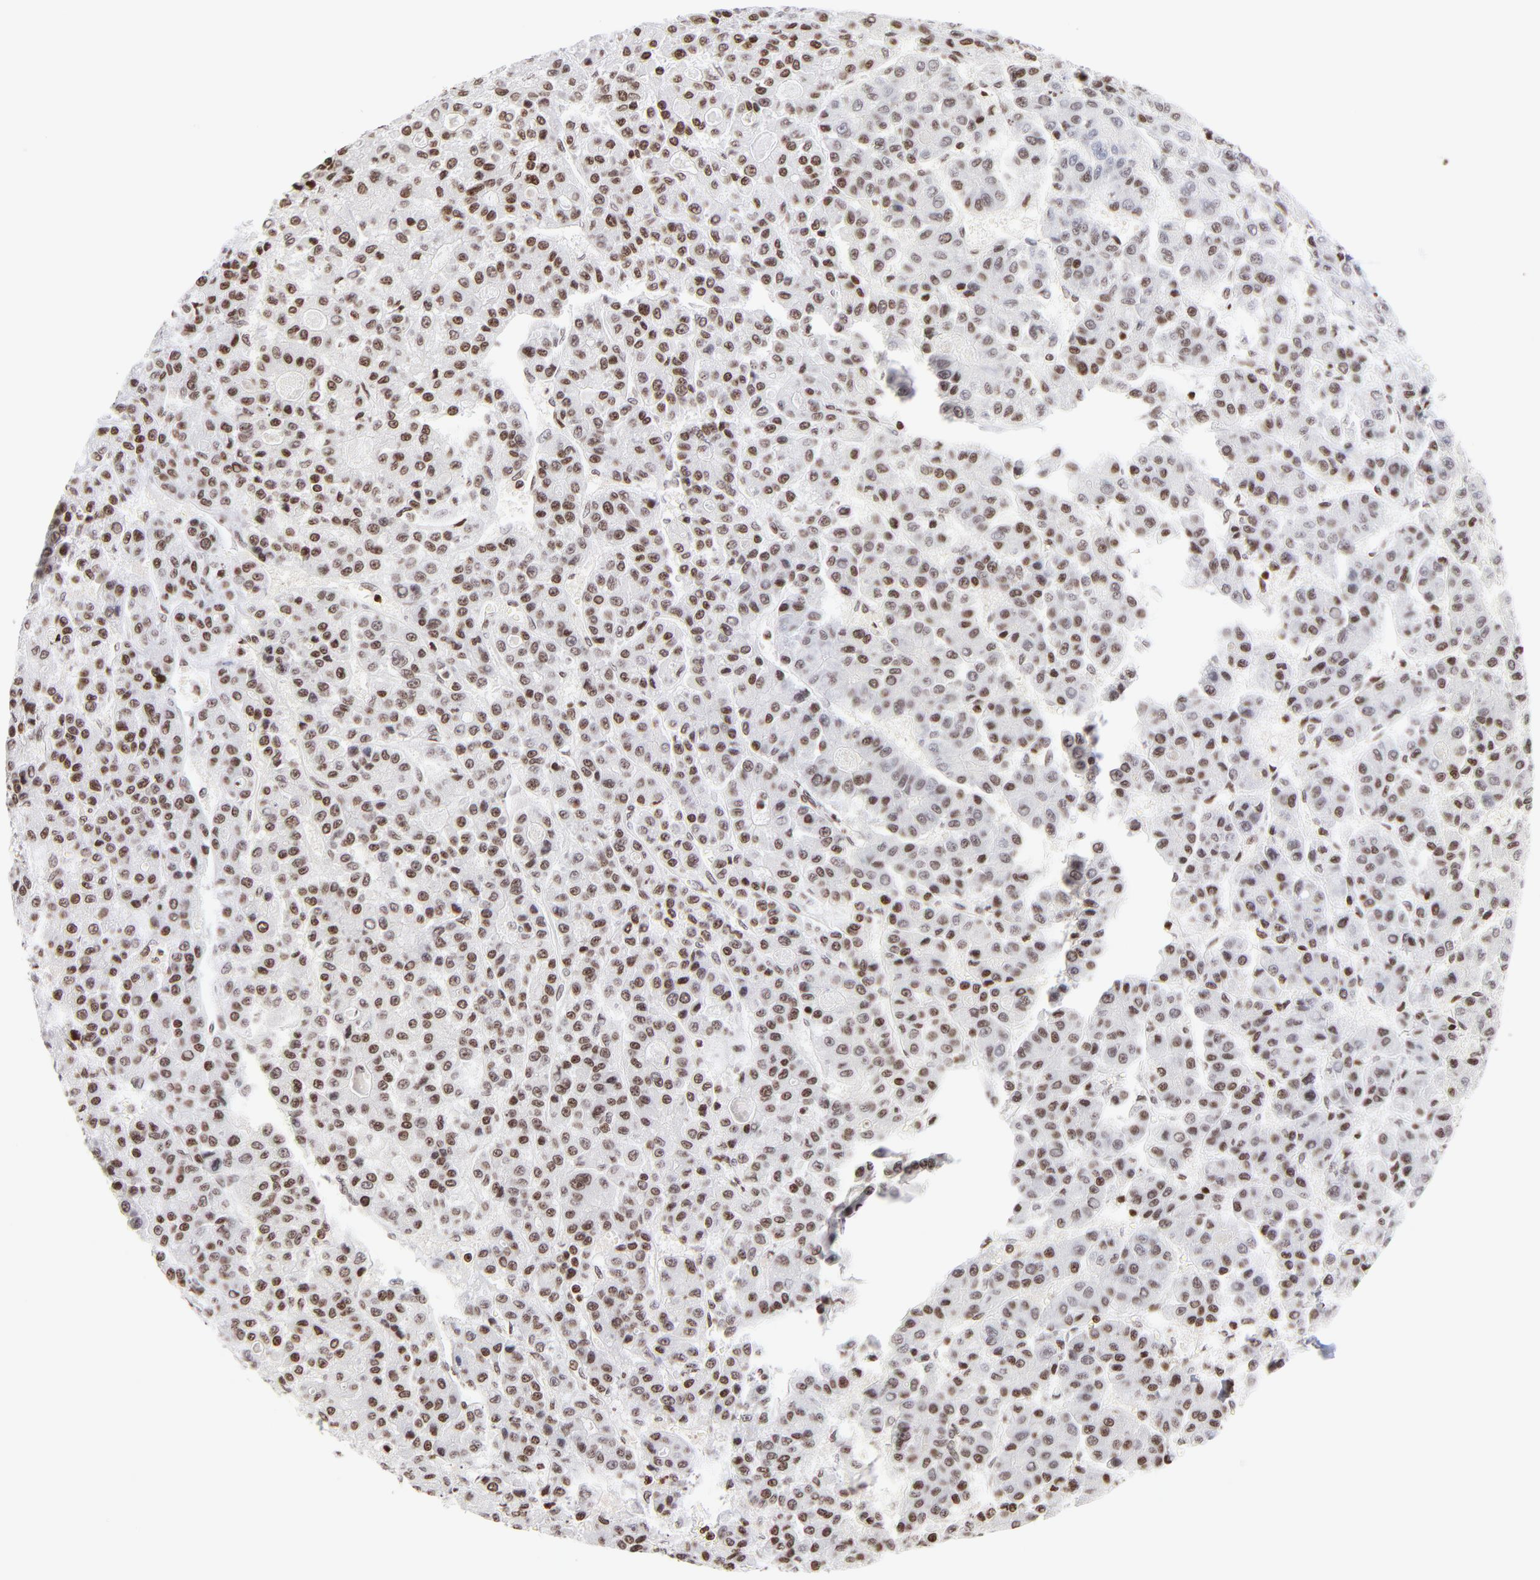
{"staining": {"intensity": "strong", "quantity": ">75%", "location": "nuclear"}, "tissue": "liver cancer", "cell_type": "Tumor cells", "image_type": "cancer", "snomed": [{"axis": "morphology", "description": "Carcinoma, Hepatocellular, NOS"}, {"axis": "topography", "description": "Liver"}], "caption": "The image shows a brown stain indicating the presence of a protein in the nuclear of tumor cells in hepatocellular carcinoma (liver).", "gene": "RTL4", "patient": {"sex": "male", "age": 70}}